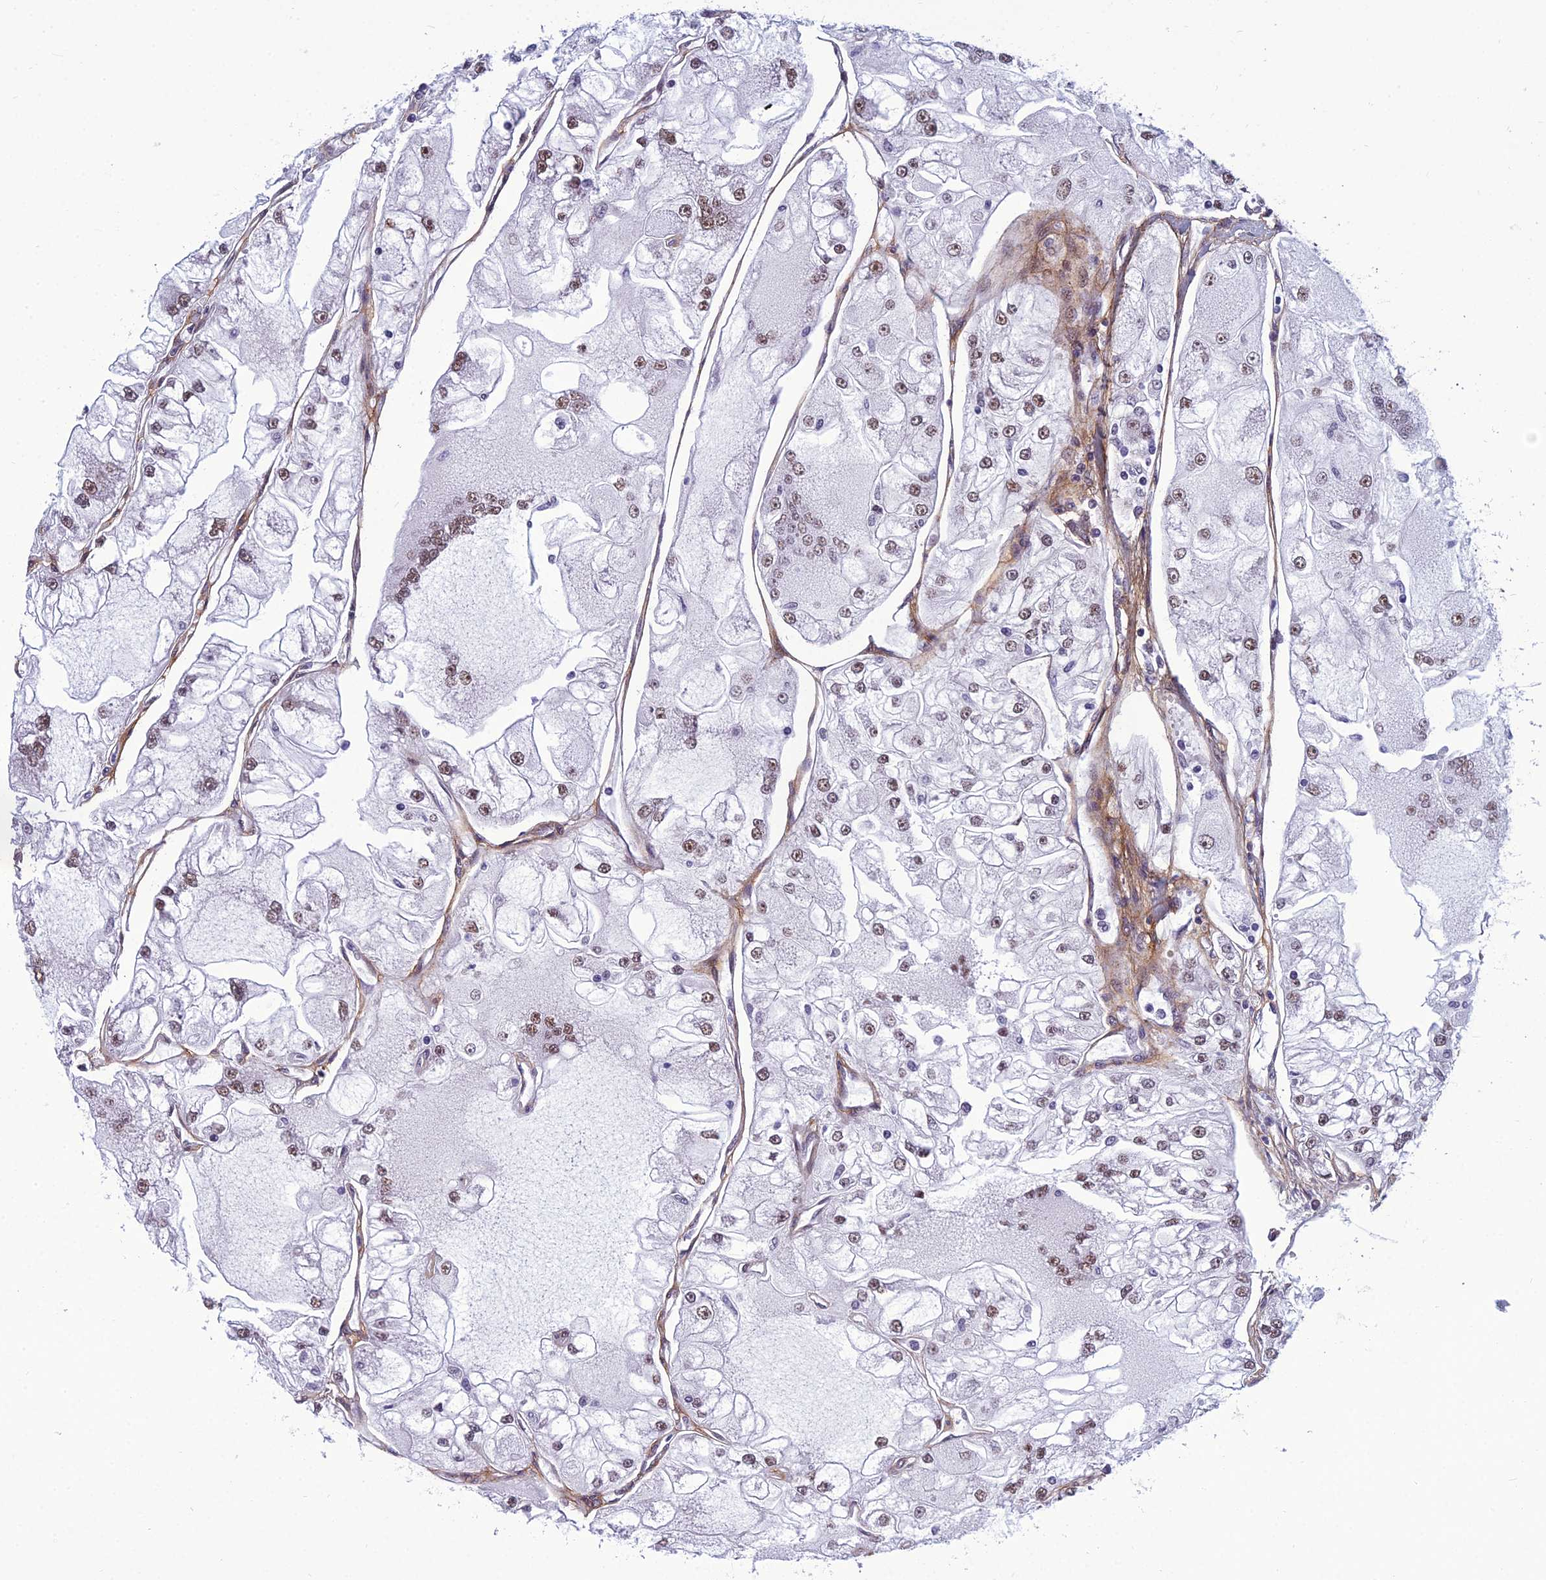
{"staining": {"intensity": "moderate", "quantity": "<25%", "location": "nuclear"}, "tissue": "renal cancer", "cell_type": "Tumor cells", "image_type": "cancer", "snomed": [{"axis": "morphology", "description": "Adenocarcinoma, NOS"}, {"axis": "topography", "description": "Kidney"}], "caption": "Human adenocarcinoma (renal) stained with a protein marker reveals moderate staining in tumor cells.", "gene": "RSRC1", "patient": {"sex": "female", "age": 72}}